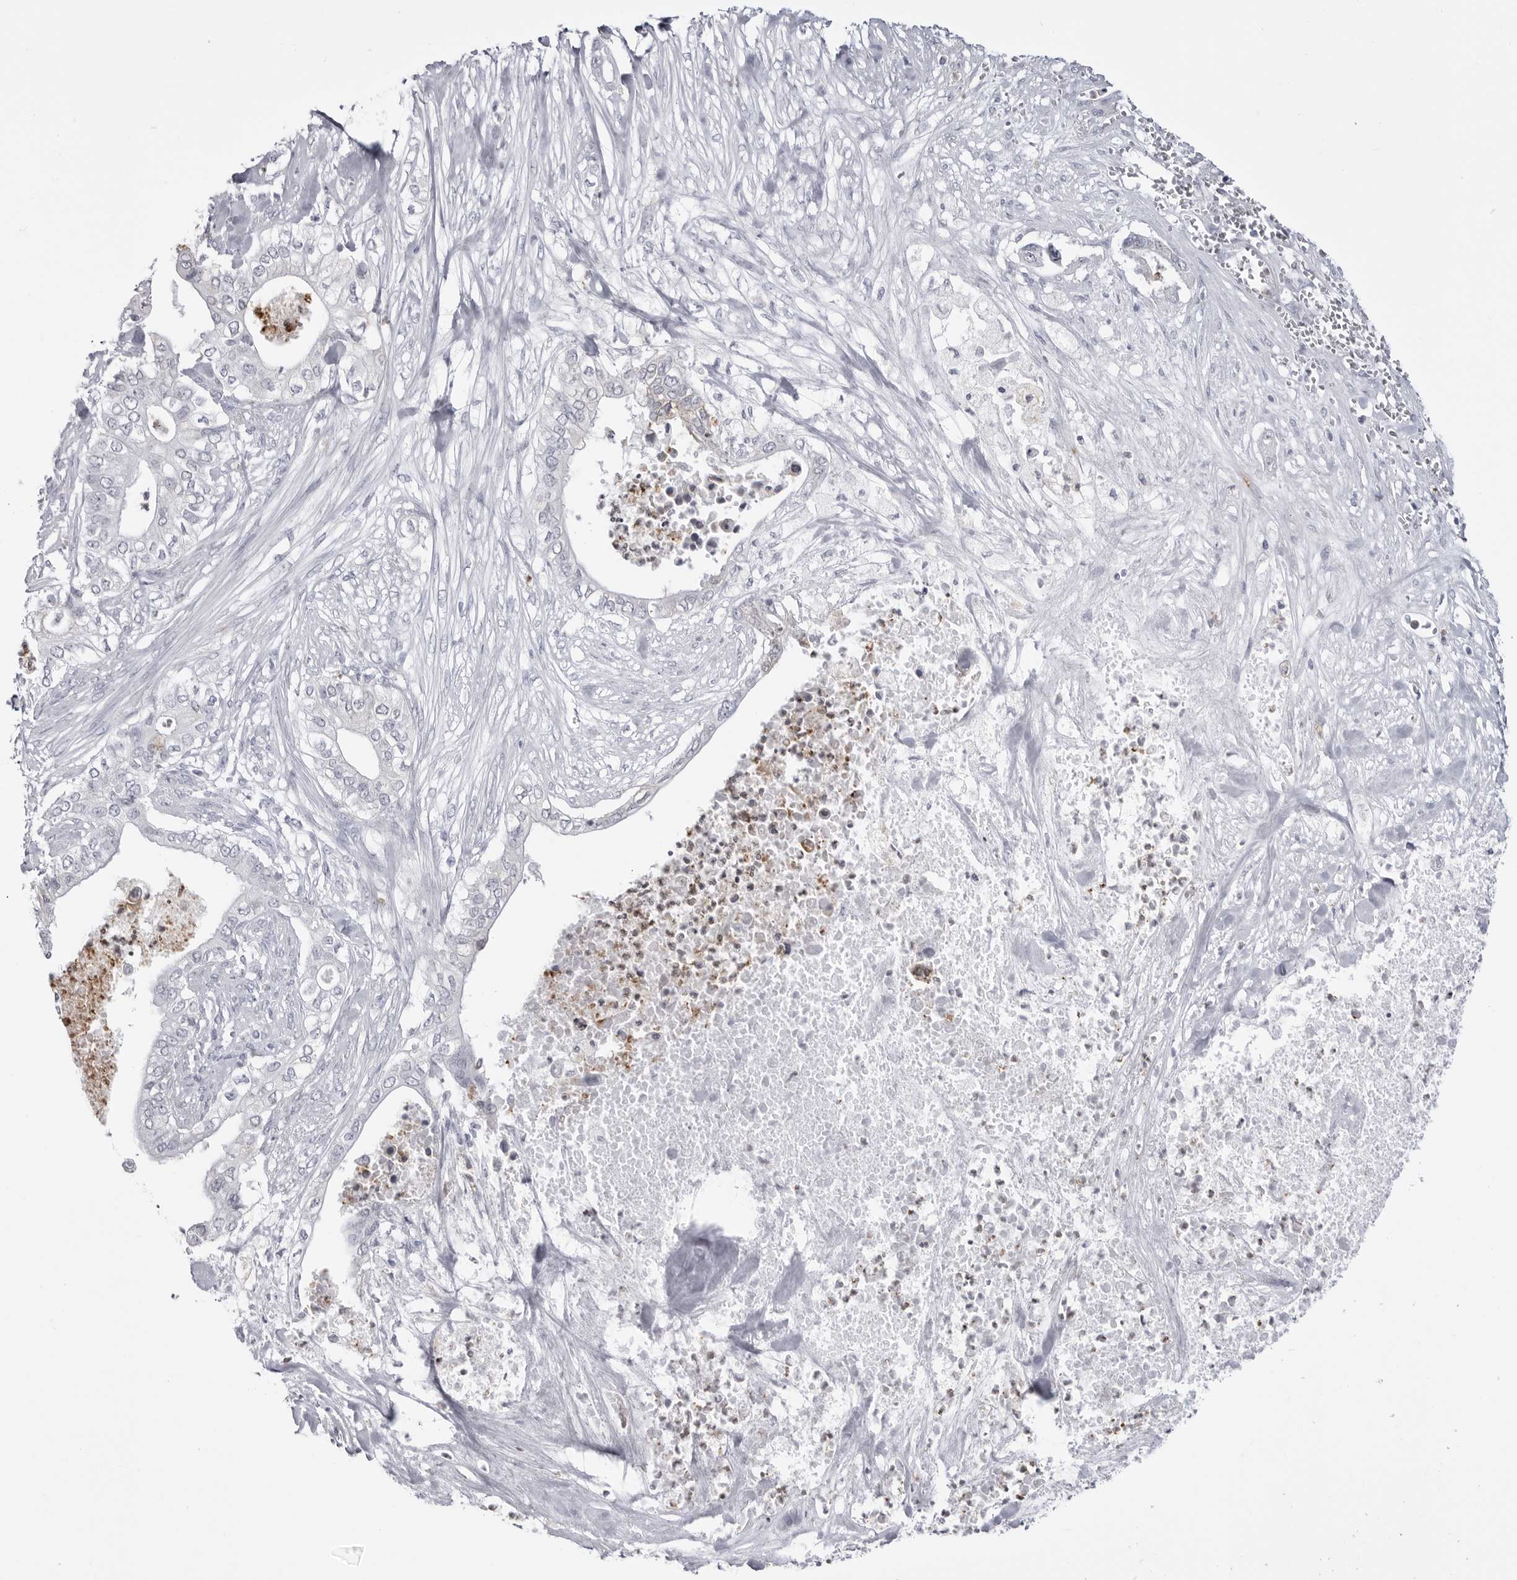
{"staining": {"intensity": "negative", "quantity": "none", "location": "none"}, "tissue": "pancreatic cancer", "cell_type": "Tumor cells", "image_type": "cancer", "snomed": [{"axis": "morphology", "description": "Adenocarcinoma, NOS"}, {"axis": "topography", "description": "Pancreas"}], "caption": "Protein analysis of pancreatic adenocarcinoma displays no significant expression in tumor cells.", "gene": "STAP2", "patient": {"sex": "female", "age": 78}}